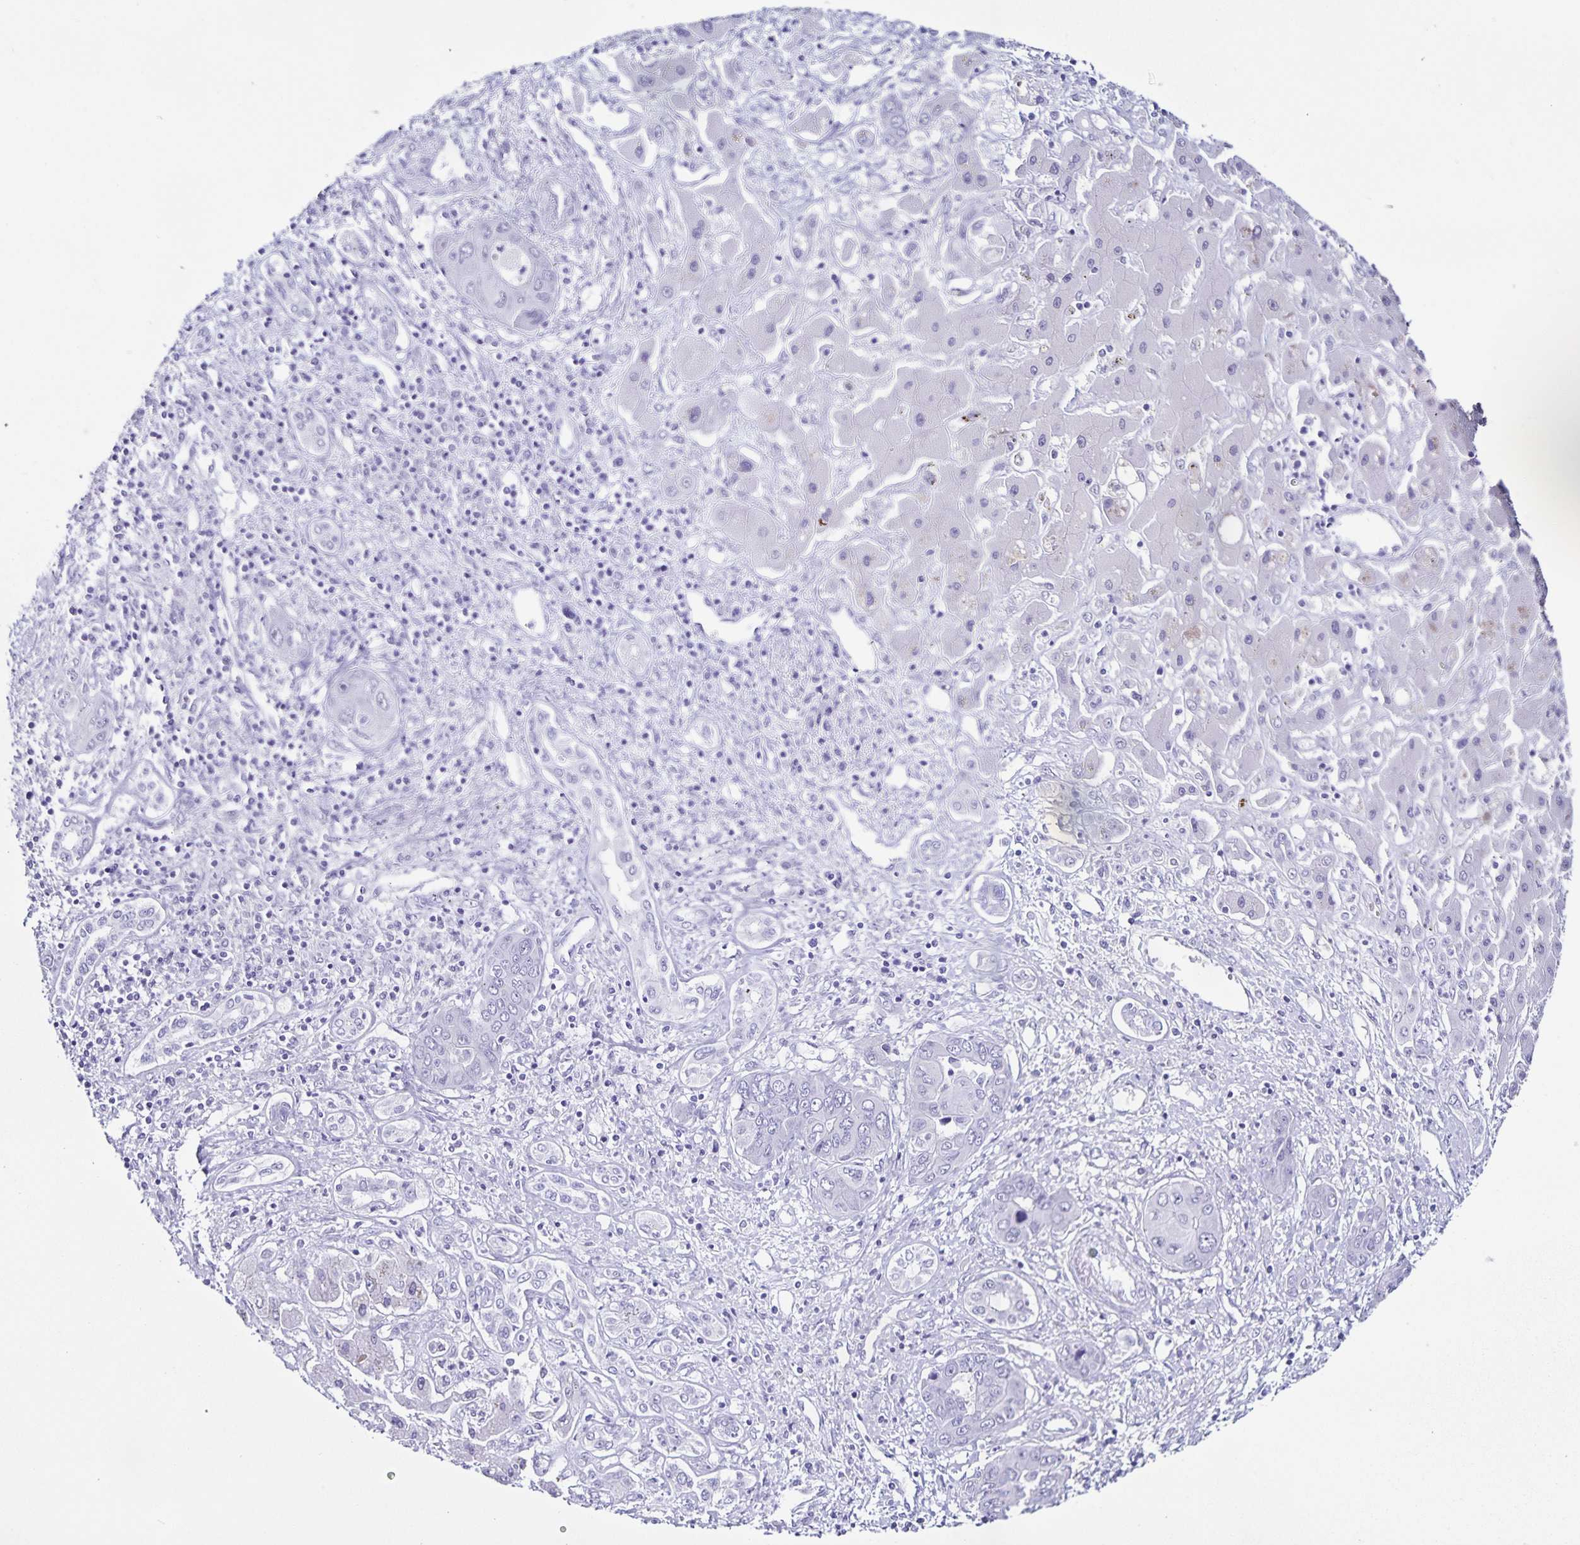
{"staining": {"intensity": "negative", "quantity": "none", "location": "none"}, "tissue": "liver cancer", "cell_type": "Tumor cells", "image_type": "cancer", "snomed": [{"axis": "morphology", "description": "Cholangiocarcinoma"}, {"axis": "topography", "description": "Liver"}], "caption": "Immunohistochemistry (IHC) of cholangiocarcinoma (liver) demonstrates no staining in tumor cells. (Immunohistochemistry, brightfield microscopy, high magnification).", "gene": "FAM170A", "patient": {"sex": "male", "age": 67}}